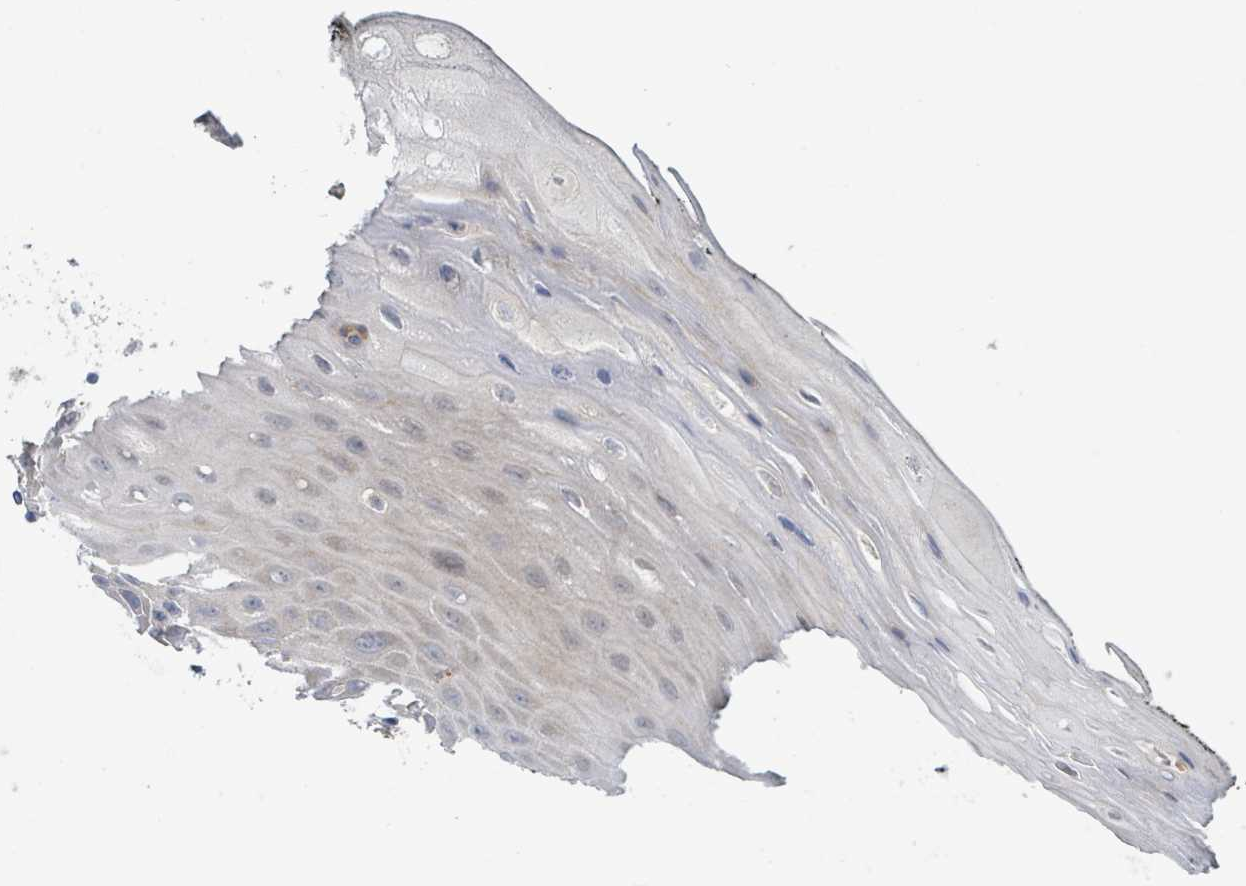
{"staining": {"intensity": "negative", "quantity": "none", "location": "none"}, "tissue": "oral mucosa", "cell_type": "Squamous epithelial cells", "image_type": "normal", "snomed": [{"axis": "morphology", "description": "Normal tissue, NOS"}, {"axis": "topography", "description": "Oral tissue"}, {"axis": "topography", "description": "Tounge, NOS"}], "caption": "A high-resolution photomicrograph shows IHC staining of normal oral mucosa, which shows no significant expression in squamous epithelial cells. The staining is performed using DAB brown chromogen with nuclei counter-stained in using hematoxylin.", "gene": "LRRC42", "patient": {"sex": "female", "age": 59}}